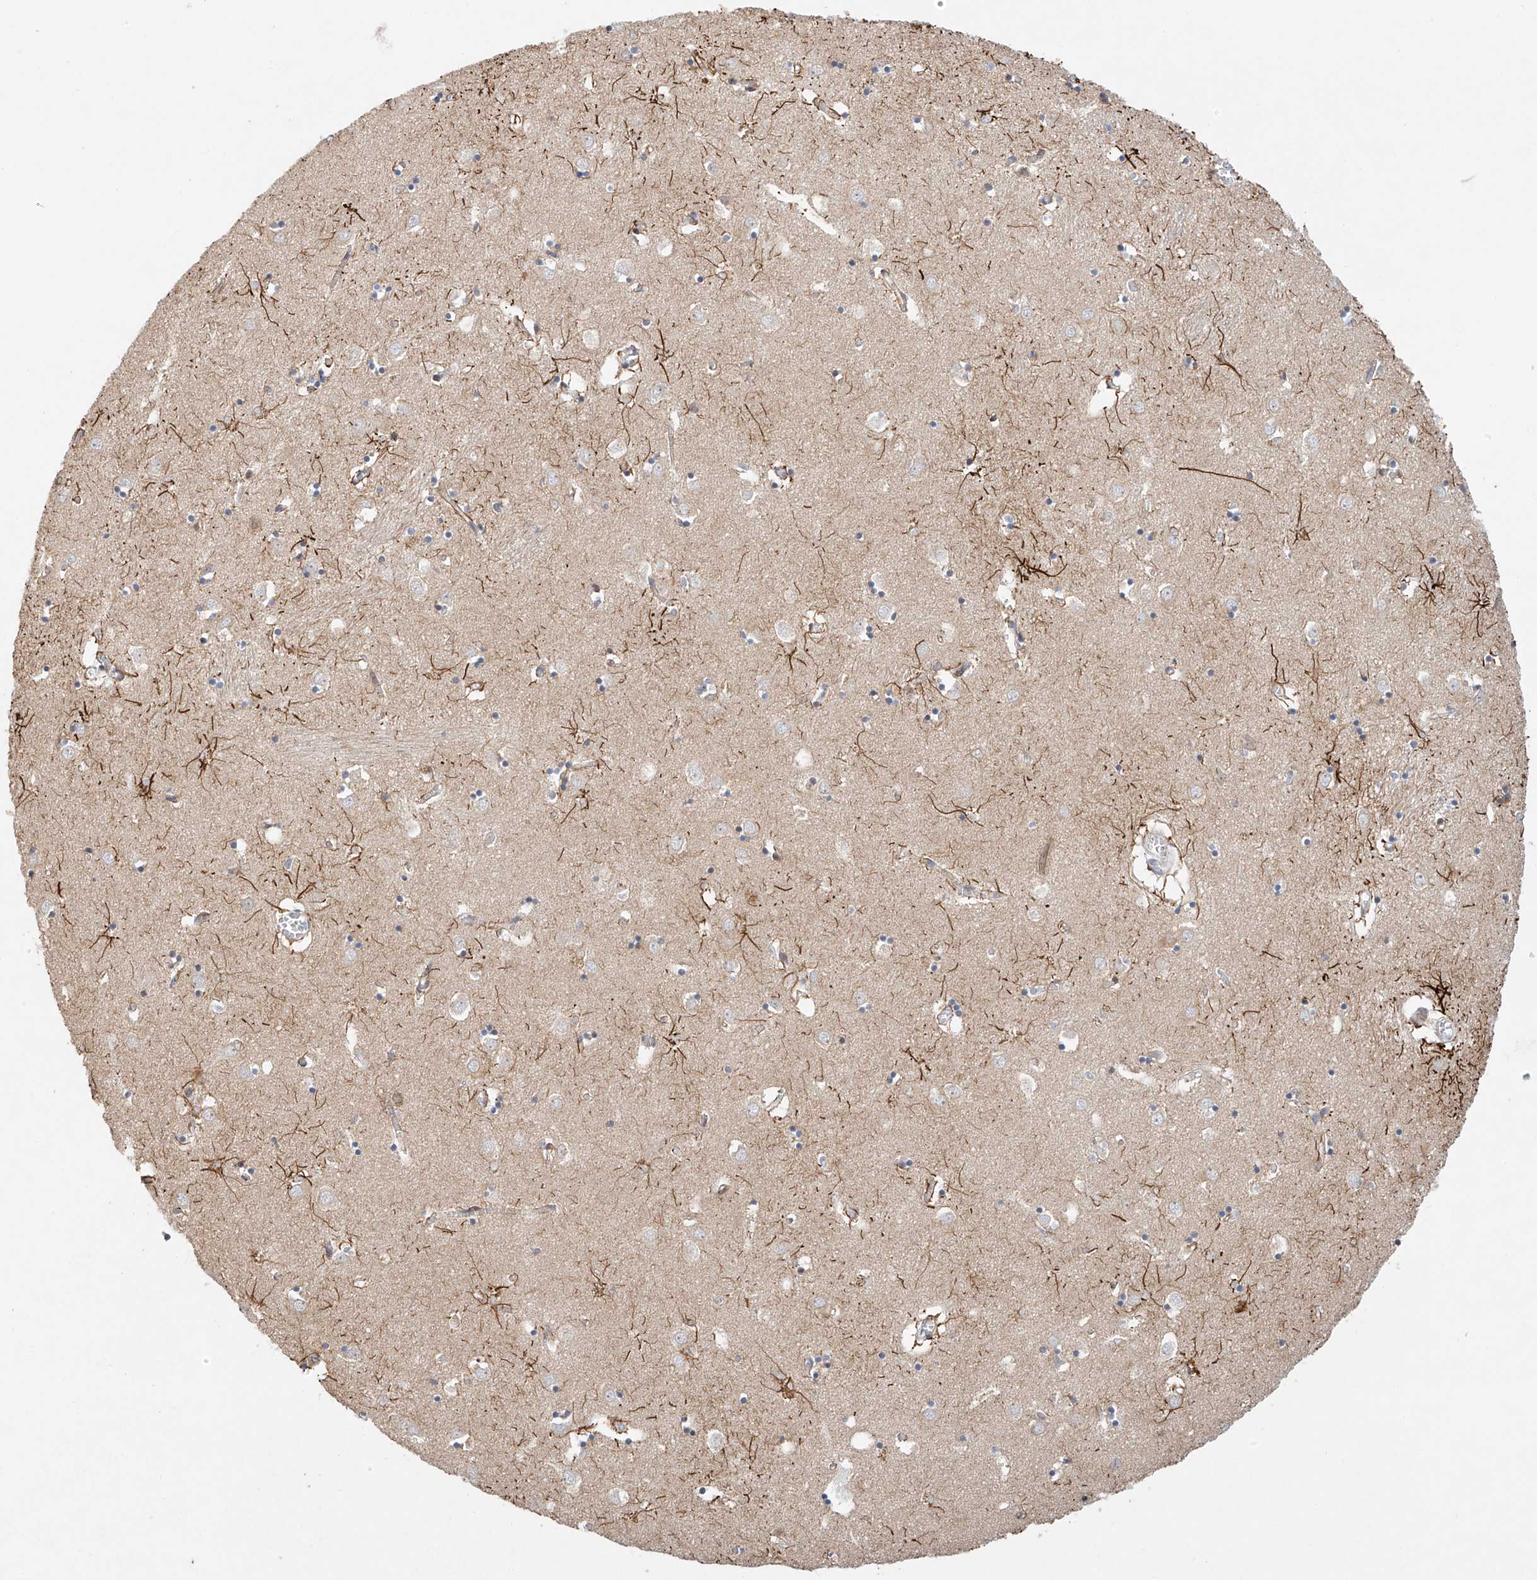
{"staining": {"intensity": "strong", "quantity": "<25%", "location": "cytoplasmic/membranous"}, "tissue": "caudate", "cell_type": "Glial cells", "image_type": "normal", "snomed": [{"axis": "morphology", "description": "Normal tissue, NOS"}, {"axis": "topography", "description": "Lateral ventricle wall"}], "caption": "DAB (3,3'-diaminobenzidine) immunohistochemical staining of unremarkable human caudate exhibits strong cytoplasmic/membranous protein expression in approximately <25% of glial cells.", "gene": "TASP1", "patient": {"sex": "male", "age": 70}}